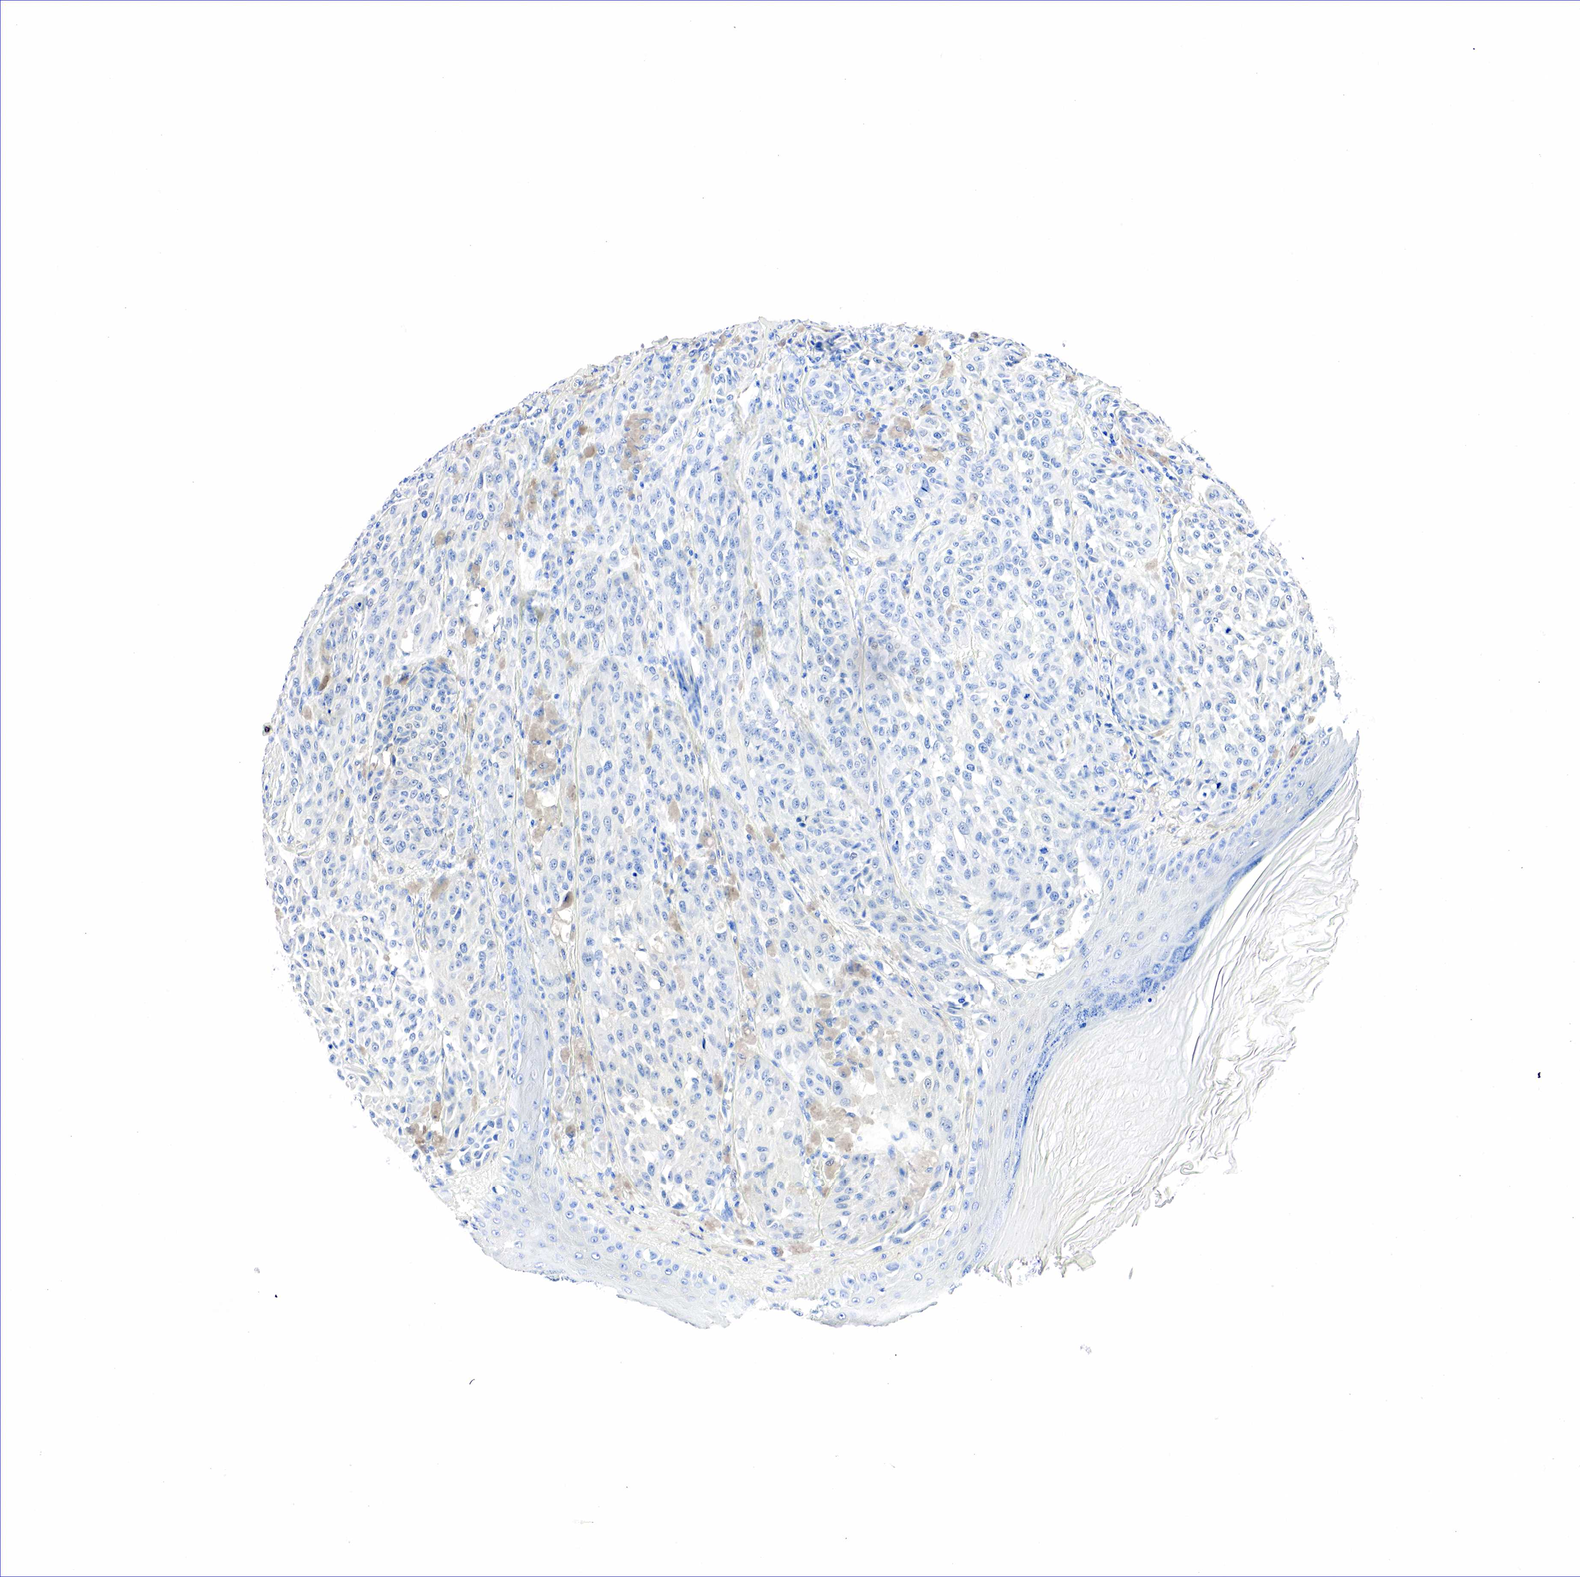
{"staining": {"intensity": "negative", "quantity": "none", "location": "none"}, "tissue": "melanoma", "cell_type": "Tumor cells", "image_type": "cancer", "snomed": [{"axis": "morphology", "description": "Malignant melanoma, NOS"}, {"axis": "topography", "description": "Skin"}], "caption": "This is a photomicrograph of immunohistochemistry (IHC) staining of melanoma, which shows no positivity in tumor cells. The staining was performed using DAB to visualize the protein expression in brown, while the nuclei were stained in blue with hematoxylin (Magnification: 20x).", "gene": "NKX2-1", "patient": {"sex": "male", "age": 44}}